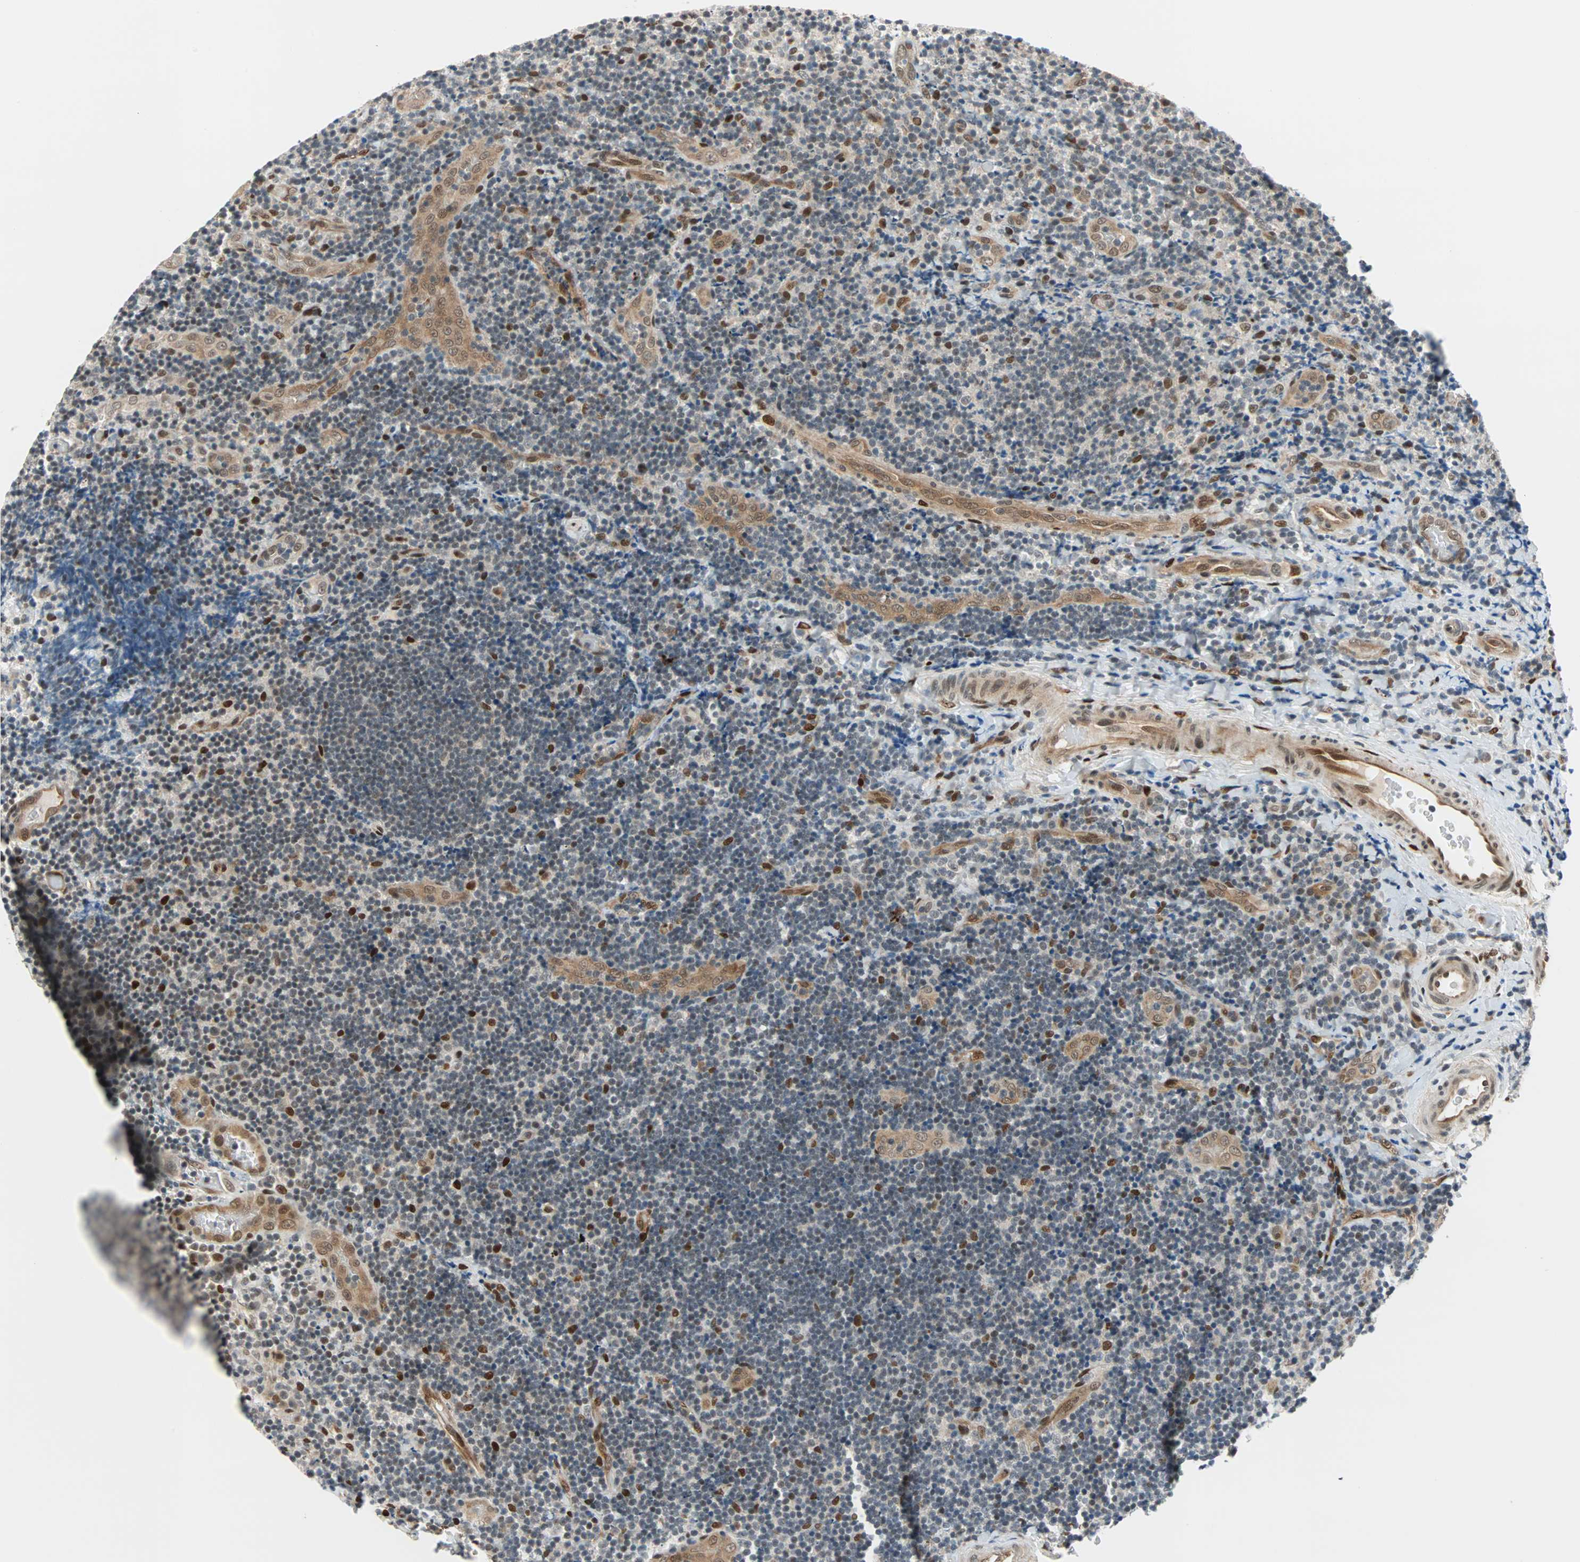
{"staining": {"intensity": "moderate", "quantity": ">75%", "location": "cytoplasmic/membranous,nuclear"}, "tissue": "lymphoma", "cell_type": "Tumor cells", "image_type": "cancer", "snomed": [{"axis": "morphology", "description": "Malignant lymphoma, non-Hodgkin's type, High grade"}, {"axis": "topography", "description": "Tonsil"}], "caption": "Immunohistochemical staining of high-grade malignant lymphoma, non-Hodgkin's type reveals moderate cytoplasmic/membranous and nuclear protein positivity in approximately >75% of tumor cells. (DAB IHC, brown staining for protein, blue staining for nuclei).", "gene": "WWTR1", "patient": {"sex": "female", "age": 36}}